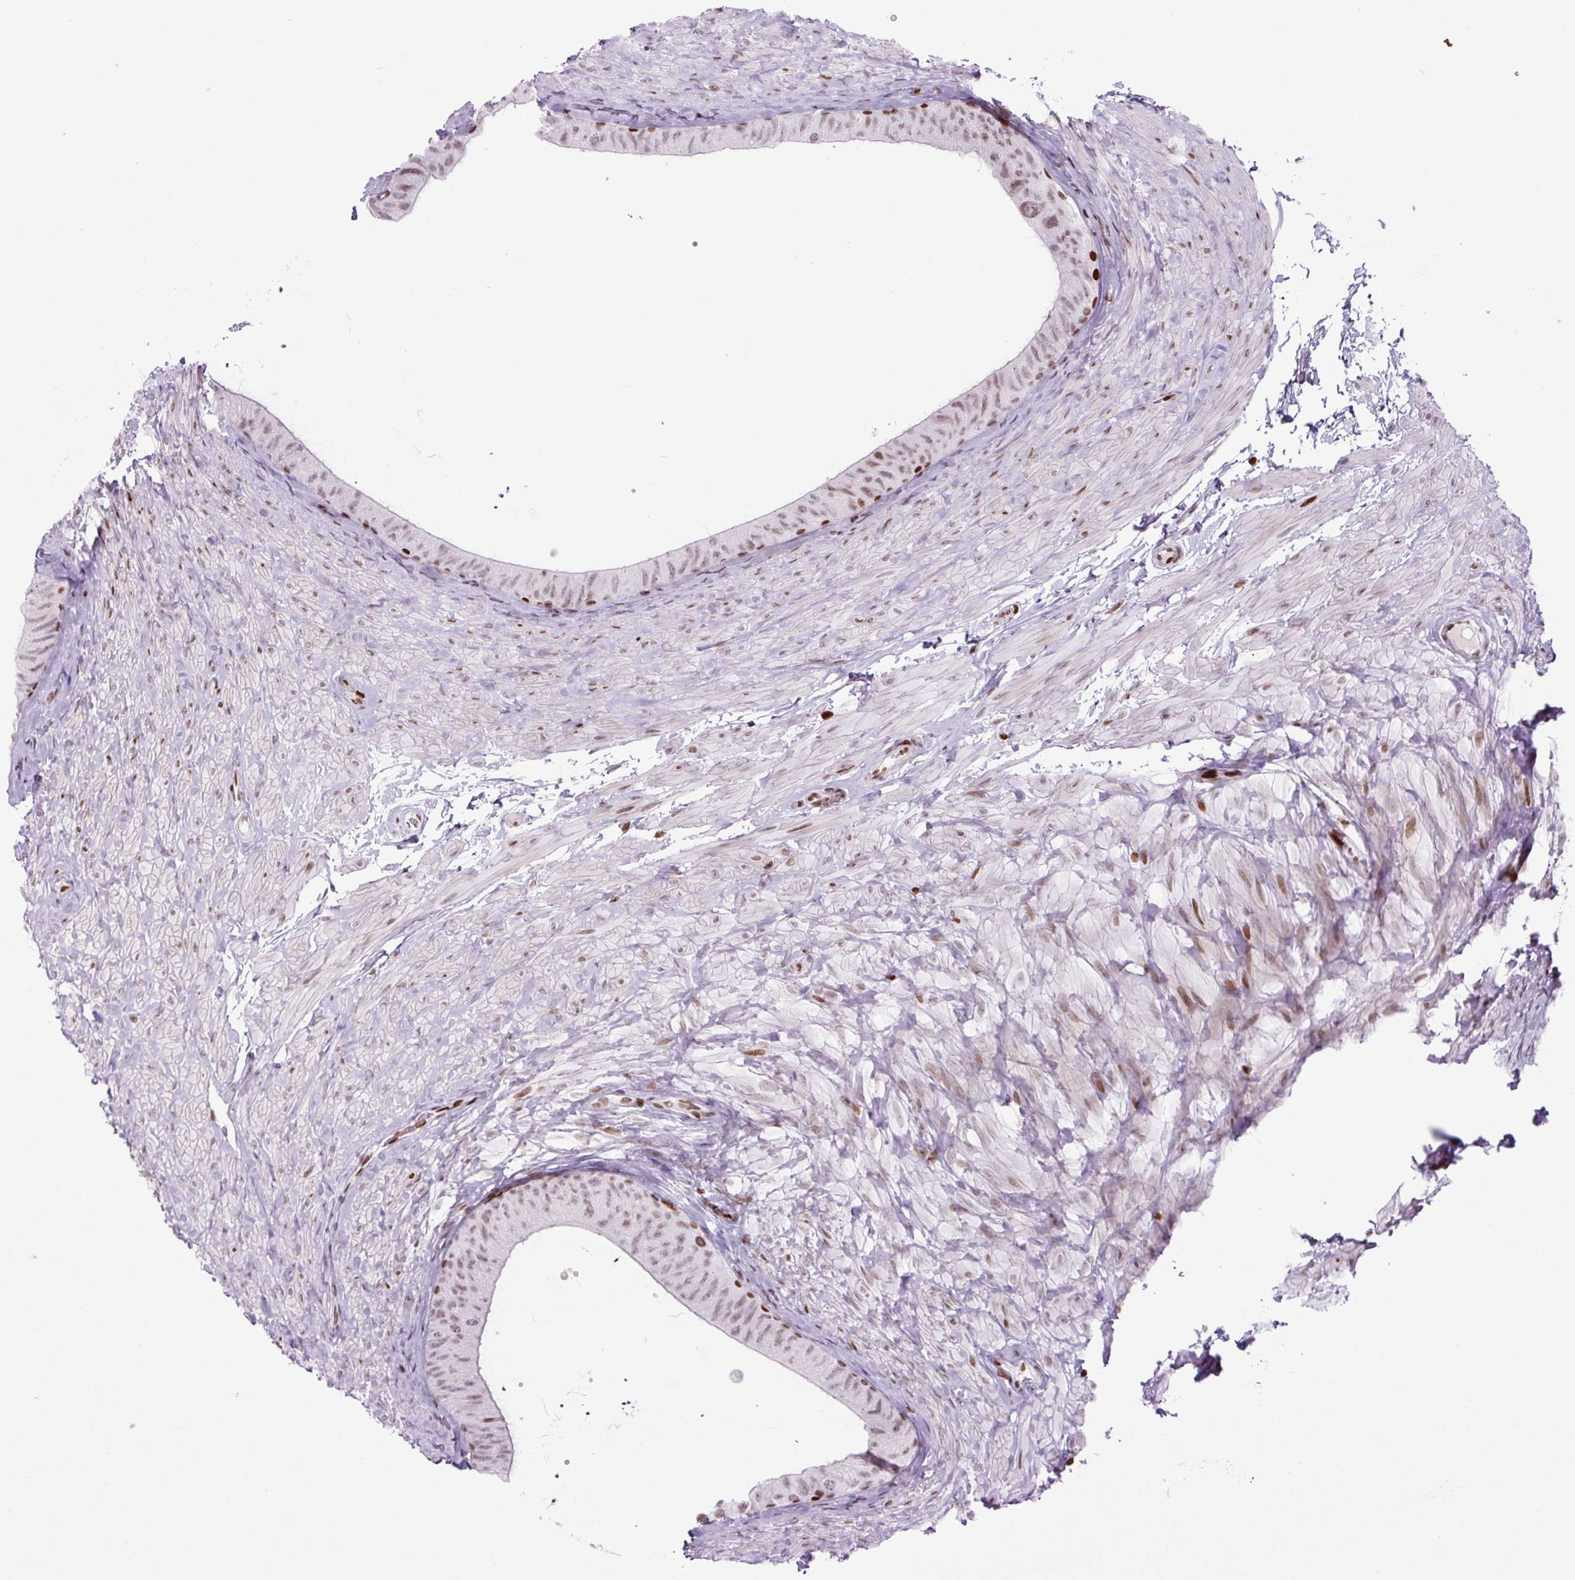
{"staining": {"intensity": "weak", "quantity": "25%-75%", "location": "nuclear"}, "tissue": "epididymis", "cell_type": "Glandular cells", "image_type": "normal", "snomed": [{"axis": "morphology", "description": "Normal tissue, NOS"}, {"axis": "topography", "description": "Epididymis, spermatic cord, NOS"}, {"axis": "topography", "description": "Epididymis"}], "caption": "Benign epididymis was stained to show a protein in brown. There is low levels of weak nuclear expression in approximately 25%-75% of glandular cells. (DAB IHC, brown staining for protein, blue staining for nuclei).", "gene": "H1", "patient": {"sex": "male", "age": 31}}